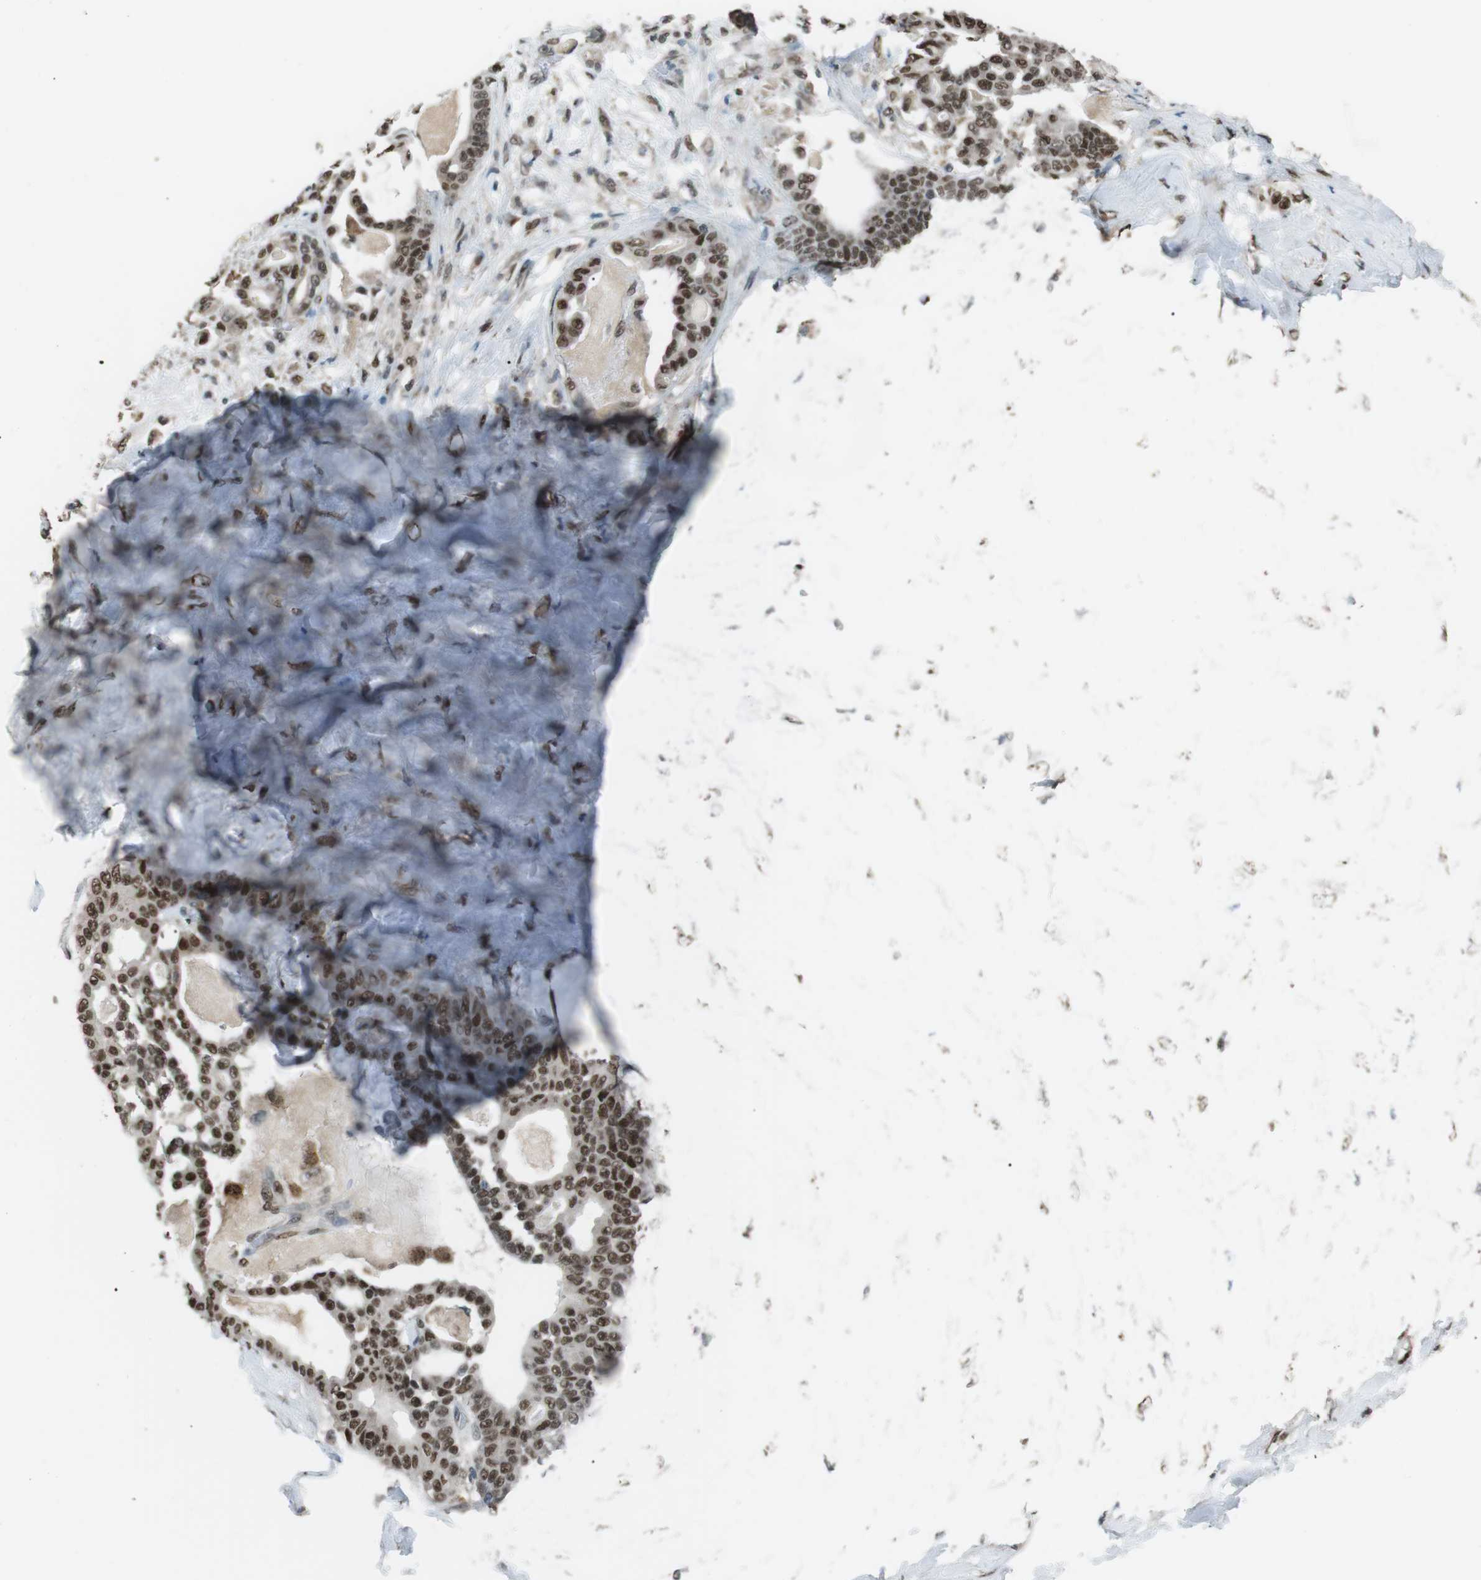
{"staining": {"intensity": "moderate", "quantity": ">75%", "location": "nuclear"}, "tissue": "pancreatic cancer", "cell_type": "Tumor cells", "image_type": "cancer", "snomed": [{"axis": "morphology", "description": "Adenocarcinoma, NOS"}, {"axis": "topography", "description": "Pancreas"}], "caption": "An image showing moderate nuclear positivity in approximately >75% of tumor cells in pancreatic adenocarcinoma, as visualized by brown immunohistochemical staining.", "gene": "SRPK2", "patient": {"sex": "male", "age": 63}}